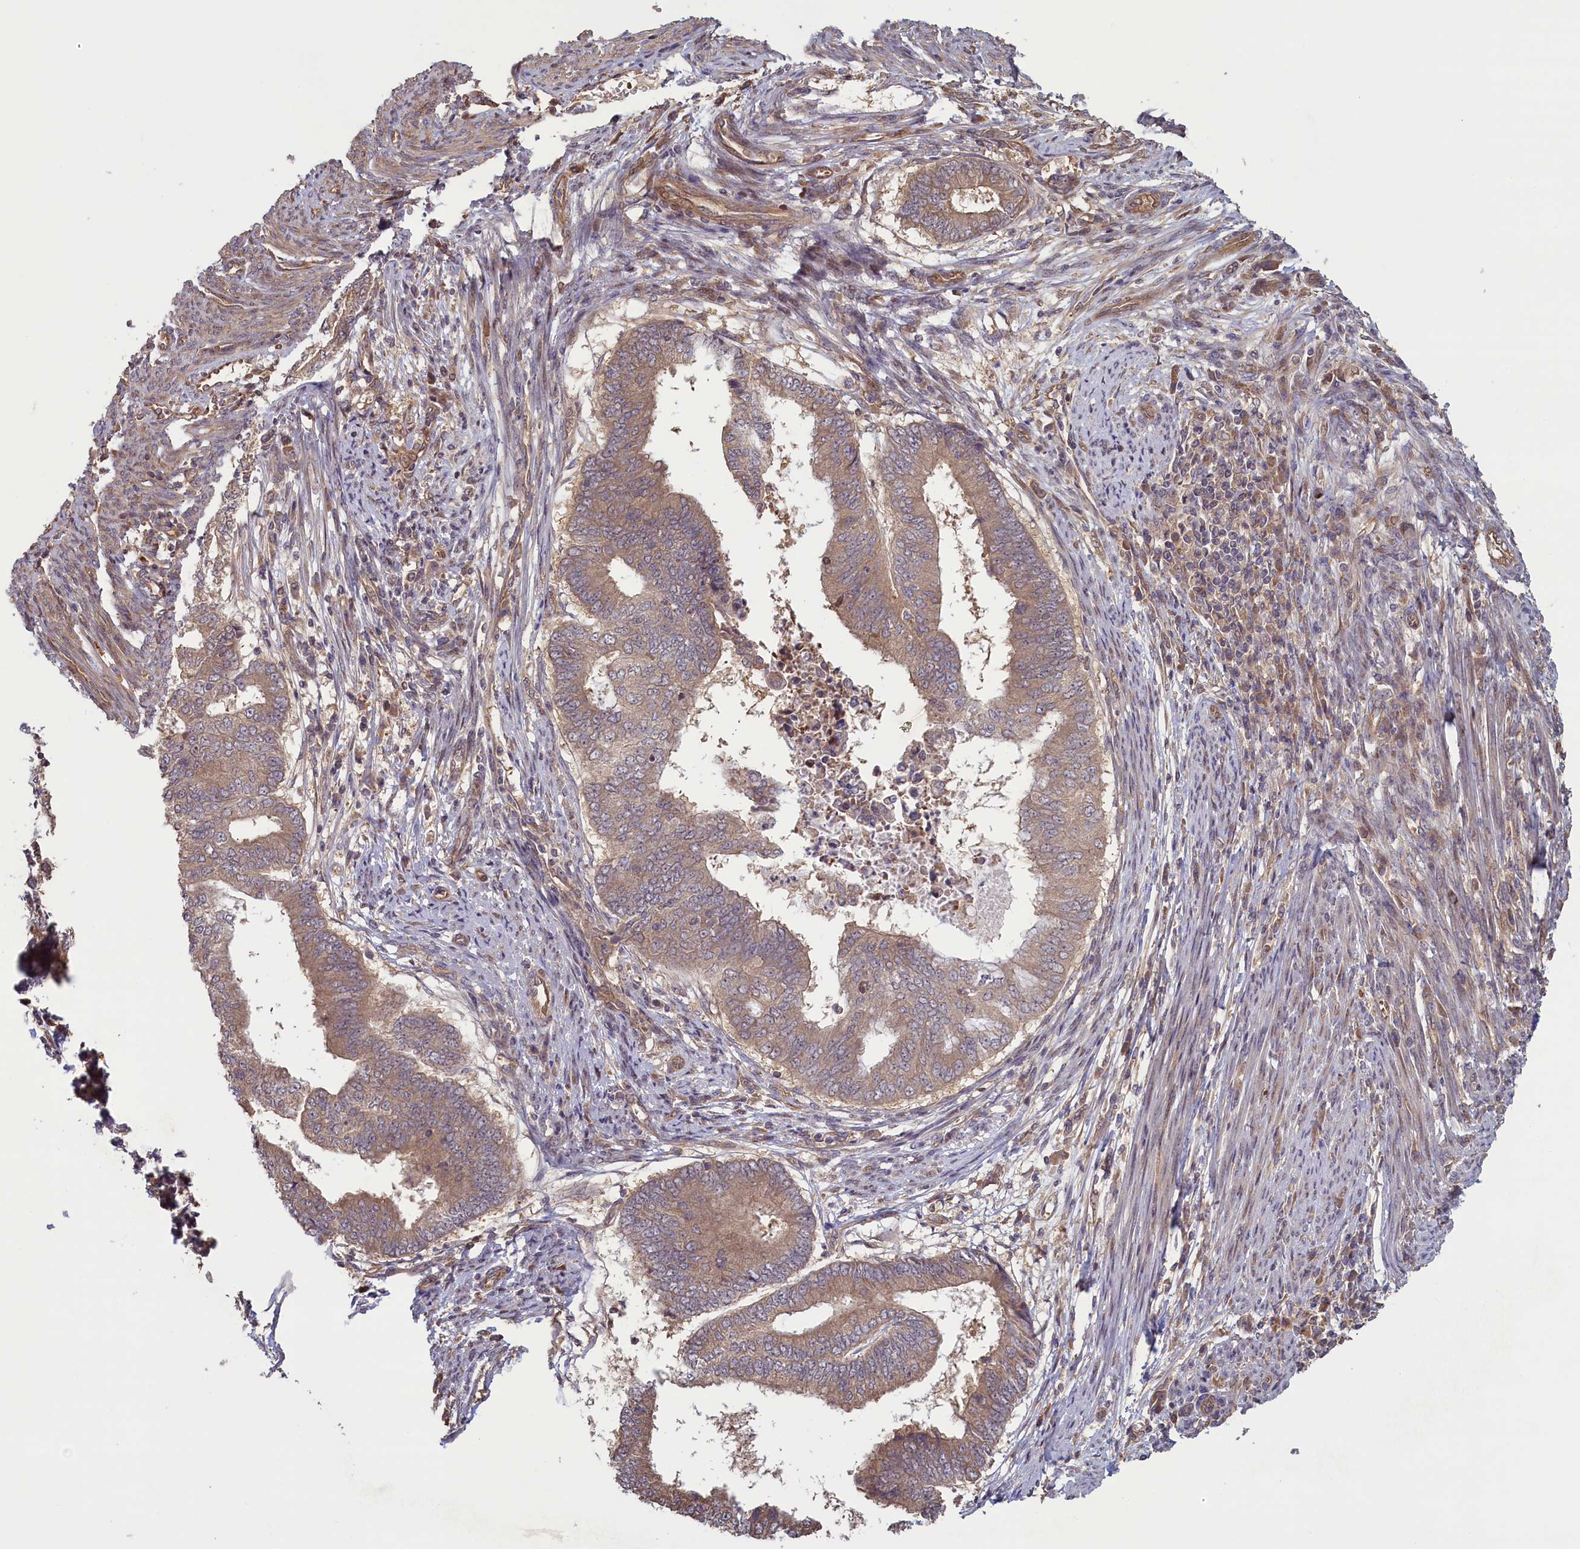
{"staining": {"intensity": "weak", "quantity": ">75%", "location": "cytoplasmic/membranous"}, "tissue": "endometrial cancer", "cell_type": "Tumor cells", "image_type": "cancer", "snomed": [{"axis": "morphology", "description": "Polyp, NOS"}, {"axis": "morphology", "description": "Adenocarcinoma, NOS"}, {"axis": "morphology", "description": "Adenoma, NOS"}, {"axis": "topography", "description": "Endometrium"}], "caption": "This image reveals IHC staining of endometrial cancer (adenoma), with low weak cytoplasmic/membranous expression in approximately >75% of tumor cells.", "gene": "CIAO2B", "patient": {"sex": "female", "age": 79}}